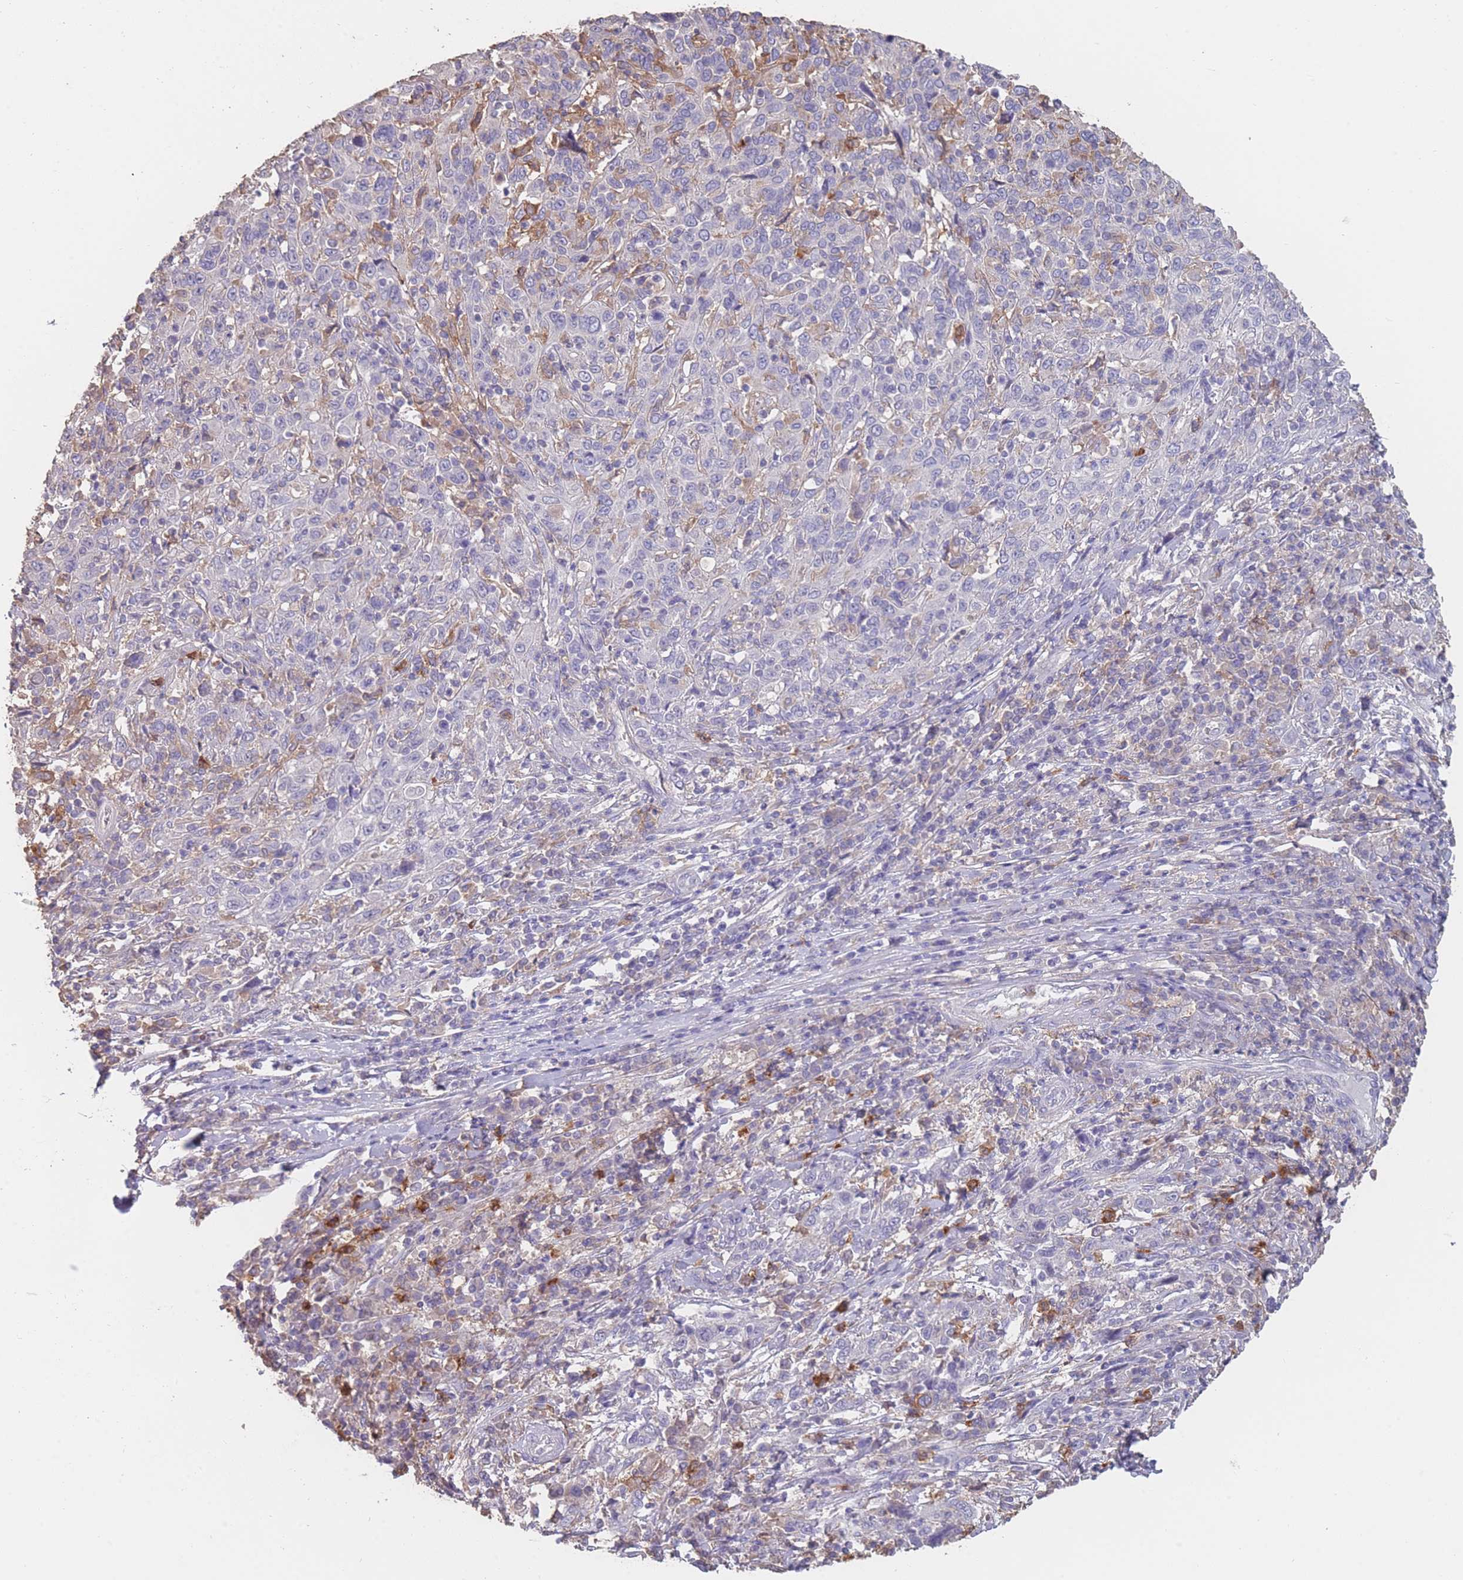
{"staining": {"intensity": "negative", "quantity": "none", "location": "none"}, "tissue": "cervical cancer", "cell_type": "Tumor cells", "image_type": "cancer", "snomed": [{"axis": "morphology", "description": "Squamous cell carcinoma, NOS"}, {"axis": "topography", "description": "Cervix"}], "caption": "Tumor cells show no significant protein staining in cervical cancer.", "gene": "CLEC12A", "patient": {"sex": "female", "age": 46}}